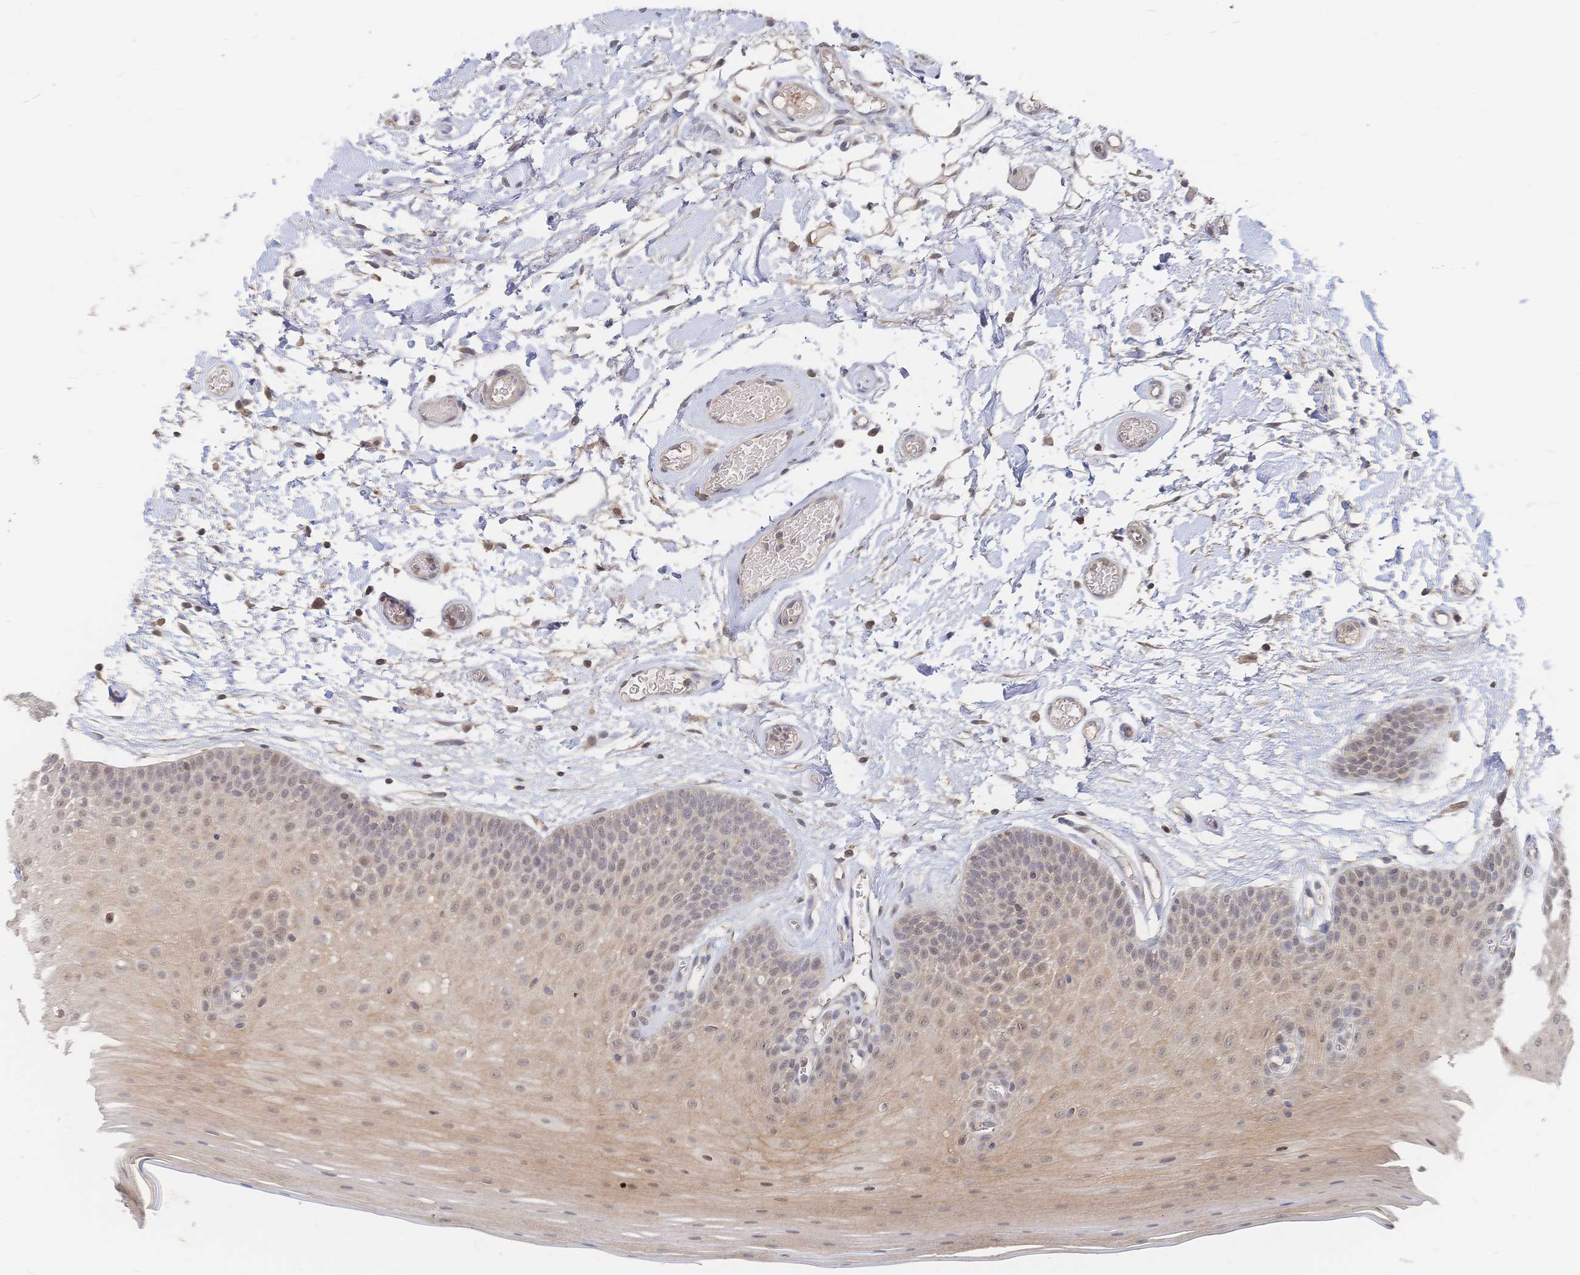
{"staining": {"intensity": "weak", "quantity": "25%-75%", "location": "cytoplasmic/membranous,nuclear"}, "tissue": "oral mucosa", "cell_type": "Squamous epithelial cells", "image_type": "normal", "snomed": [{"axis": "morphology", "description": "Normal tissue, NOS"}, {"axis": "morphology", "description": "Squamous cell carcinoma, NOS"}, {"axis": "topography", "description": "Oral tissue"}, {"axis": "topography", "description": "Tounge, NOS"}, {"axis": "topography", "description": "Head-Neck"}], "caption": "Protein staining by immunohistochemistry (IHC) demonstrates weak cytoplasmic/membranous,nuclear expression in about 25%-75% of squamous epithelial cells in unremarkable oral mucosa.", "gene": "LRP5", "patient": {"sex": "male", "age": 62}}